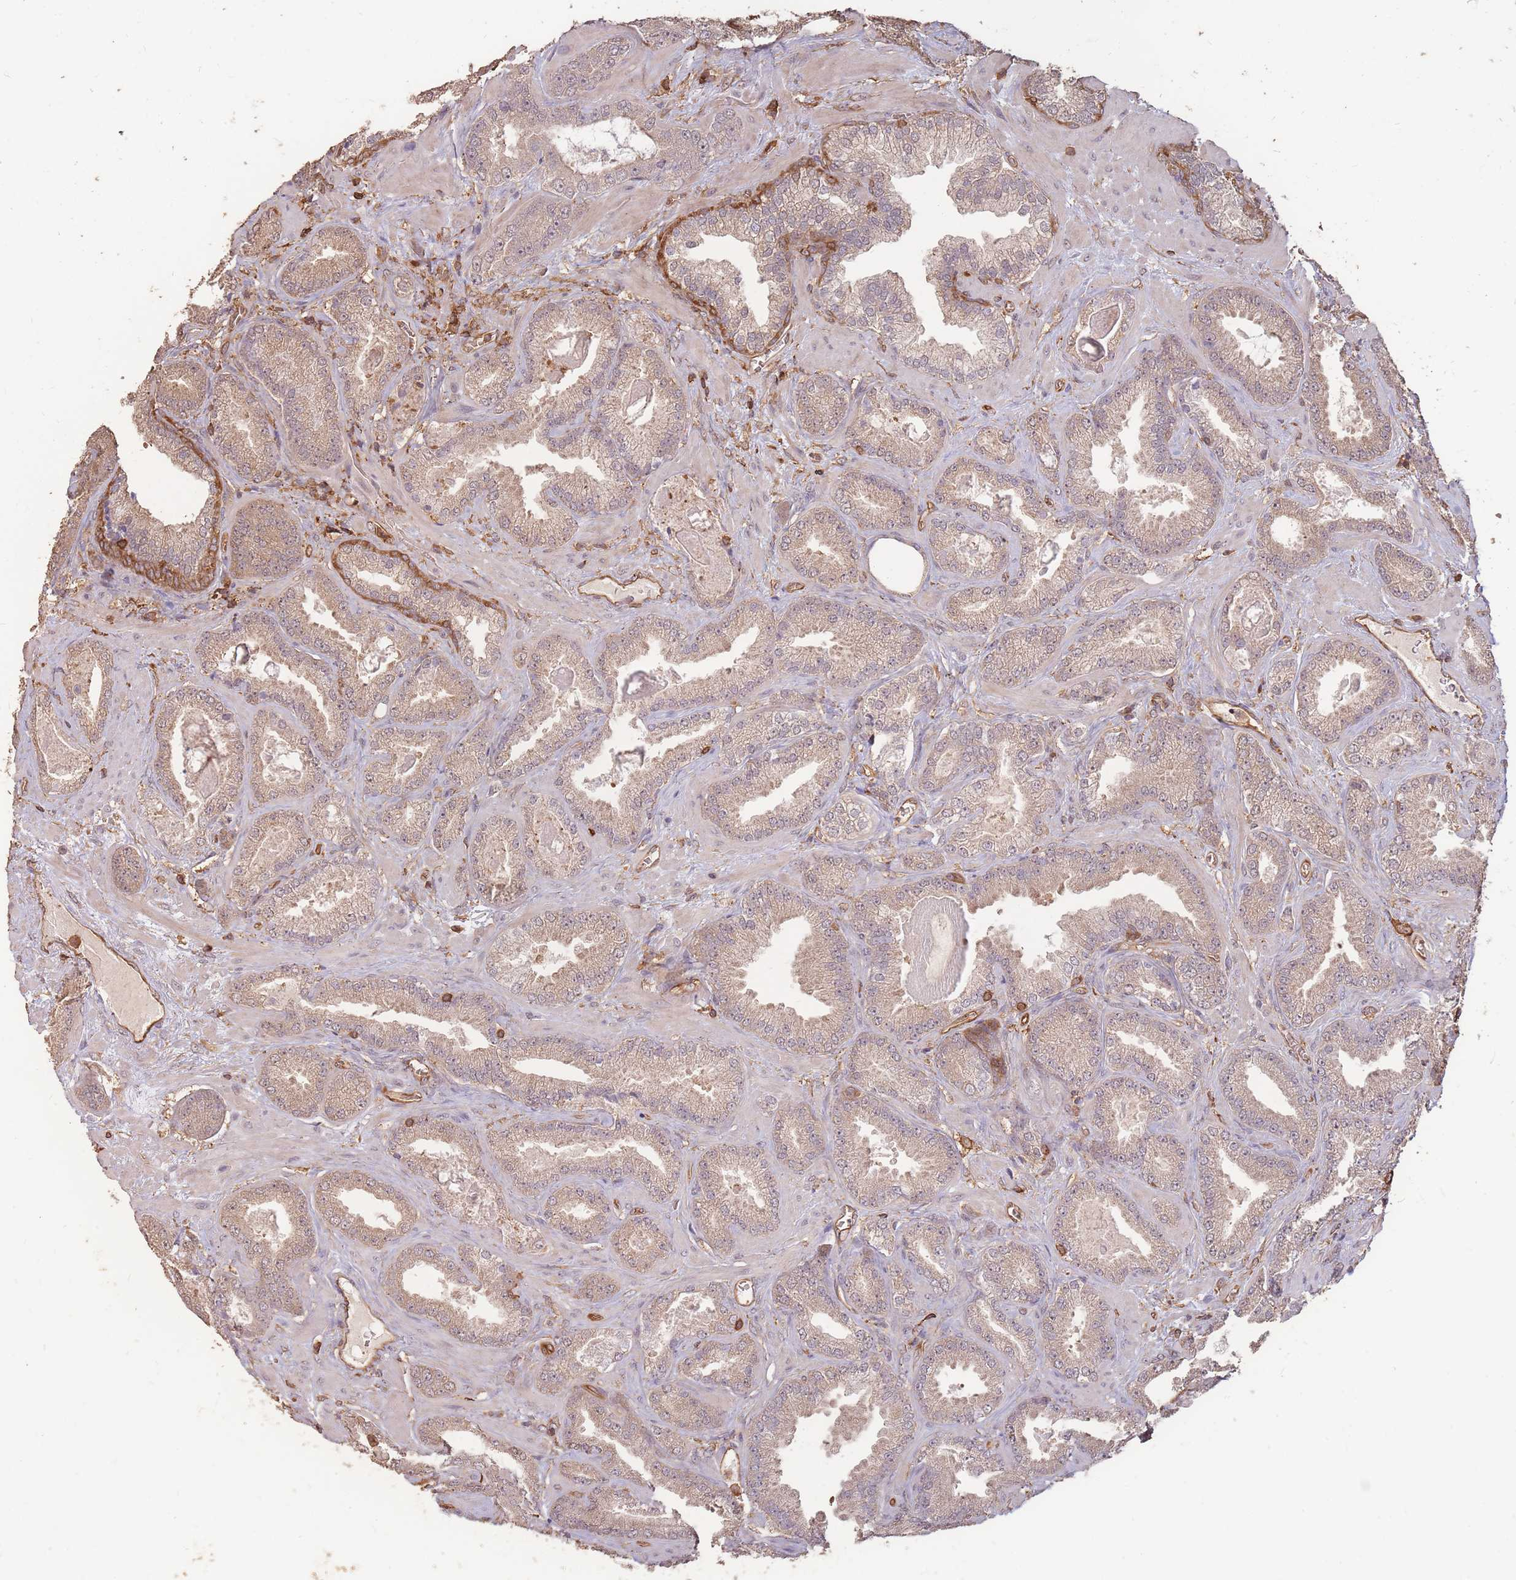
{"staining": {"intensity": "weak", "quantity": ">75%", "location": "cytoplasmic/membranous"}, "tissue": "prostate cancer", "cell_type": "Tumor cells", "image_type": "cancer", "snomed": [{"axis": "morphology", "description": "Adenocarcinoma, Low grade"}, {"axis": "topography", "description": "Prostate"}], "caption": "Immunohistochemistry (IHC) micrograph of prostate adenocarcinoma (low-grade) stained for a protein (brown), which demonstrates low levels of weak cytoplasmic/membranous expression in about >75% of tumor cells.", "gene": "PLS3", "patient": {"sex": "male", "age": 62}}